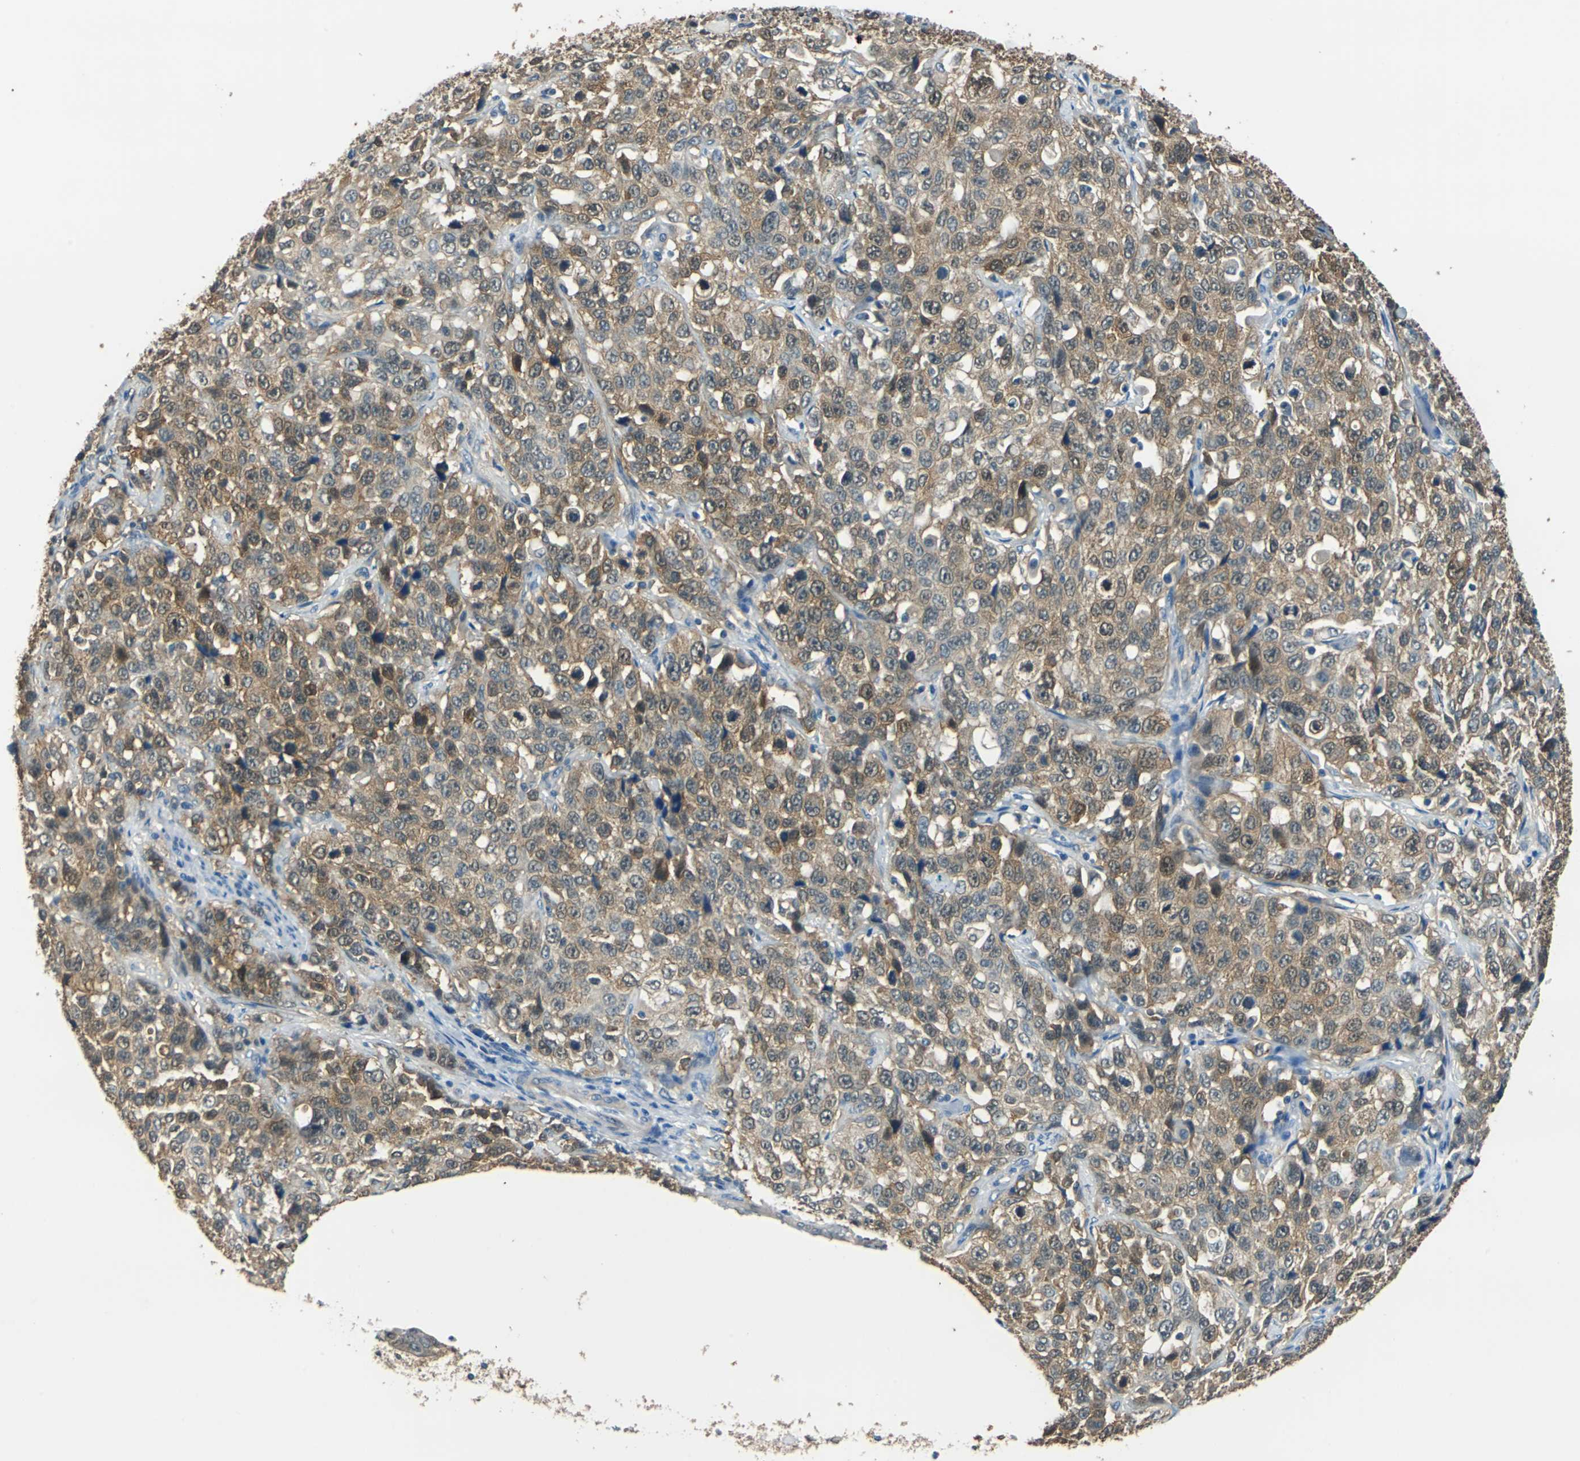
{"staining": {"intensity": "moderate", "quantity": ">75%", "location": "cytoplasmic/membranous"}, "tissue": "stomach cancer", "cell_type": "Tumor cells", "image_type": "cancer", "snomed": [{"axis": "morphology", "description": "Normal tissue, NOS"}, {"axis": "morphology", "description": "Adenocarcinoma, NOS"}, {"axis": "topography", "description": "Stomach"}], "caption": "Human stomach cancer stained for a protein (brown) displays moderate cytoplasmic/membranous positive positivity in about >75% of tumor cells.", "gene": "FKBP4", "patient": {"sex": "male", "age": 48}}